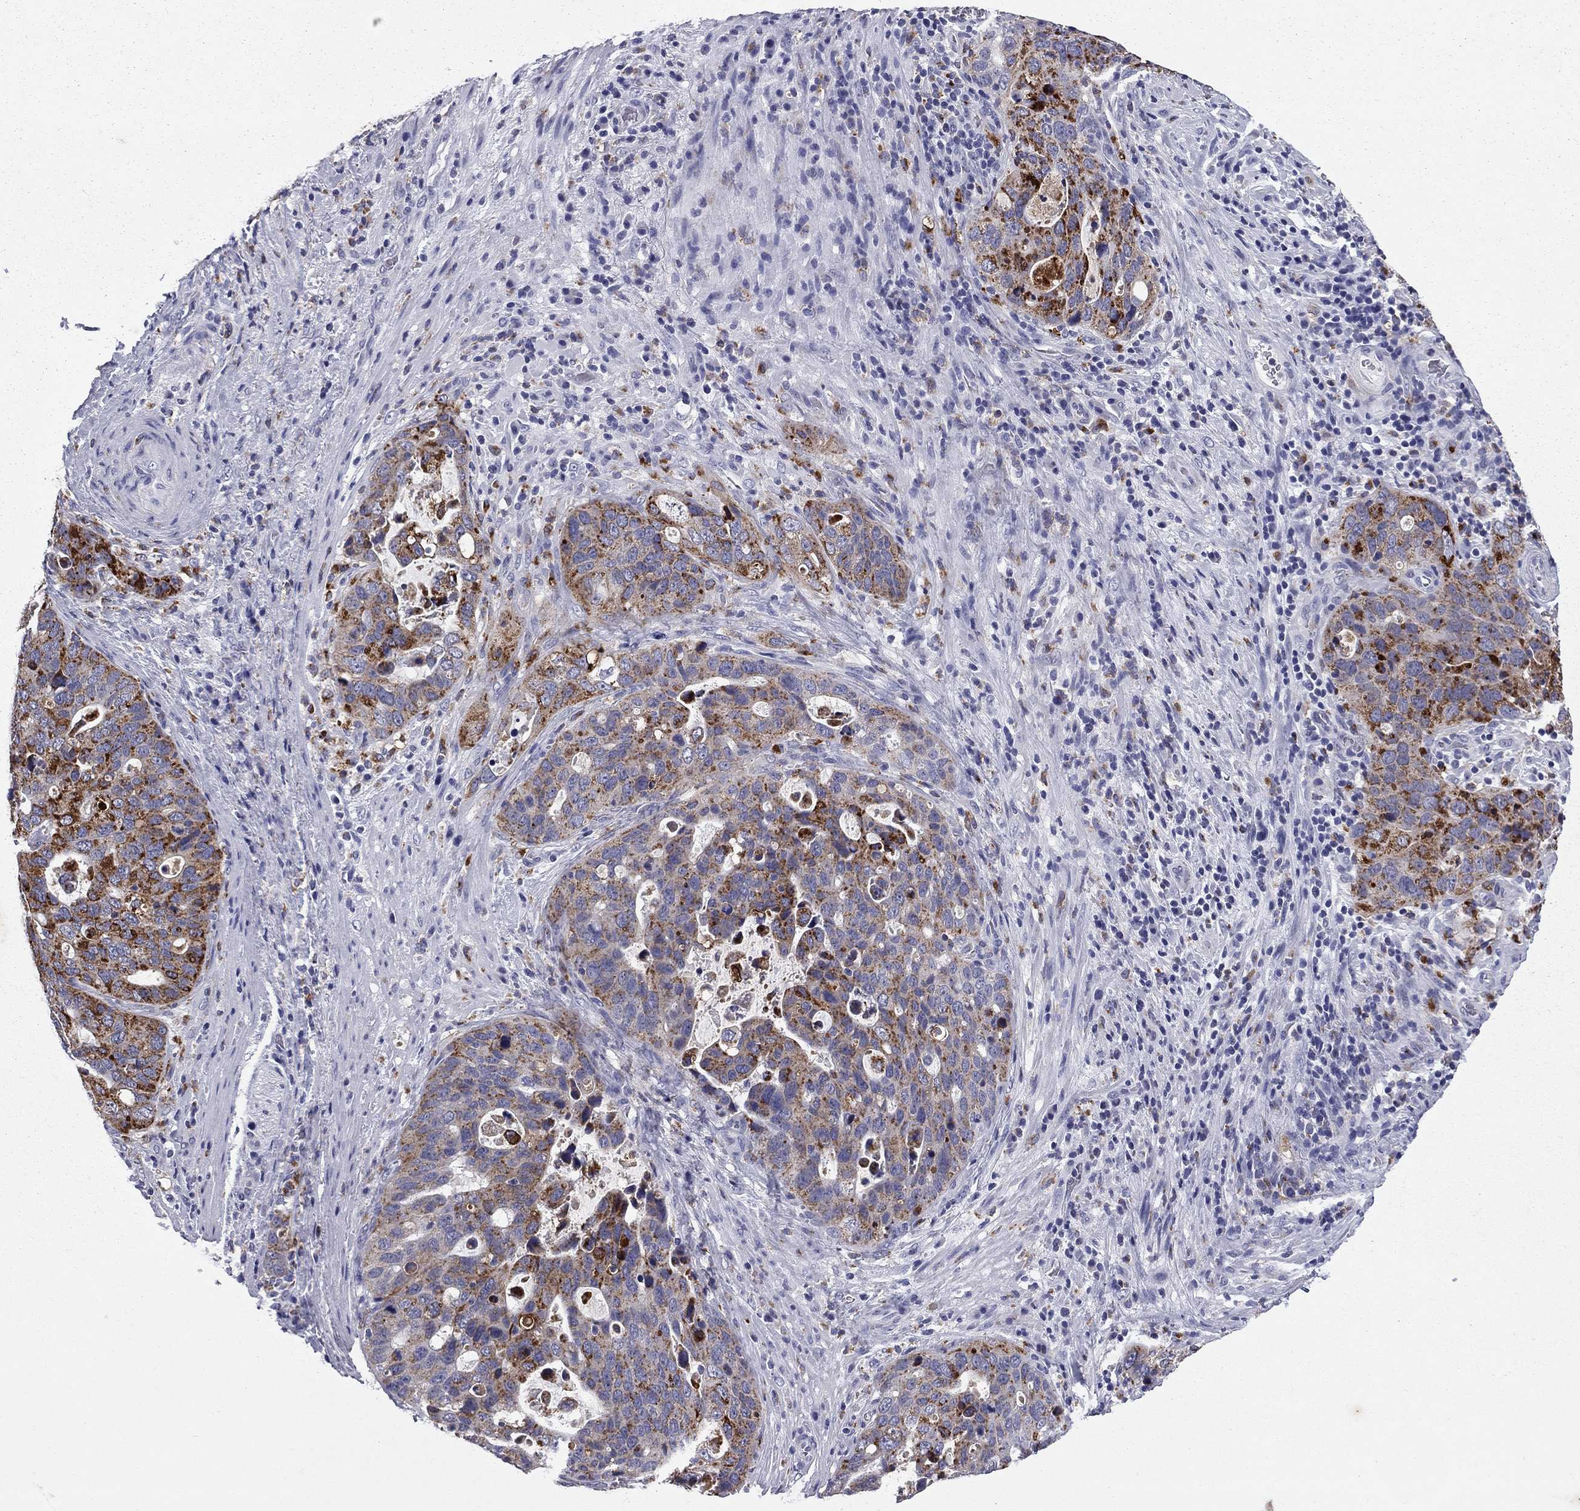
{"staining": {"intensity": "strong", "quantity": "<25%", "location": "cytoplasmic/membranous"}, "tissue": "stomach cancer", "cell_type": "Tumor cells", "image_type": "cancer", "snomed": [{"axis": "morphology", "description": "Adenocarcinoma, NOS"}, {"axis": "topography", "description": "Stomach"}], "caption": "High-power microscopy captured an IHC image of adenocarcinoma (stomach), revealing strong cytoplasmic/membranous expression in about <25% of tumor cells.", "gene": "MADCAM1", "patient": {"sex": "male", "age": 54}}